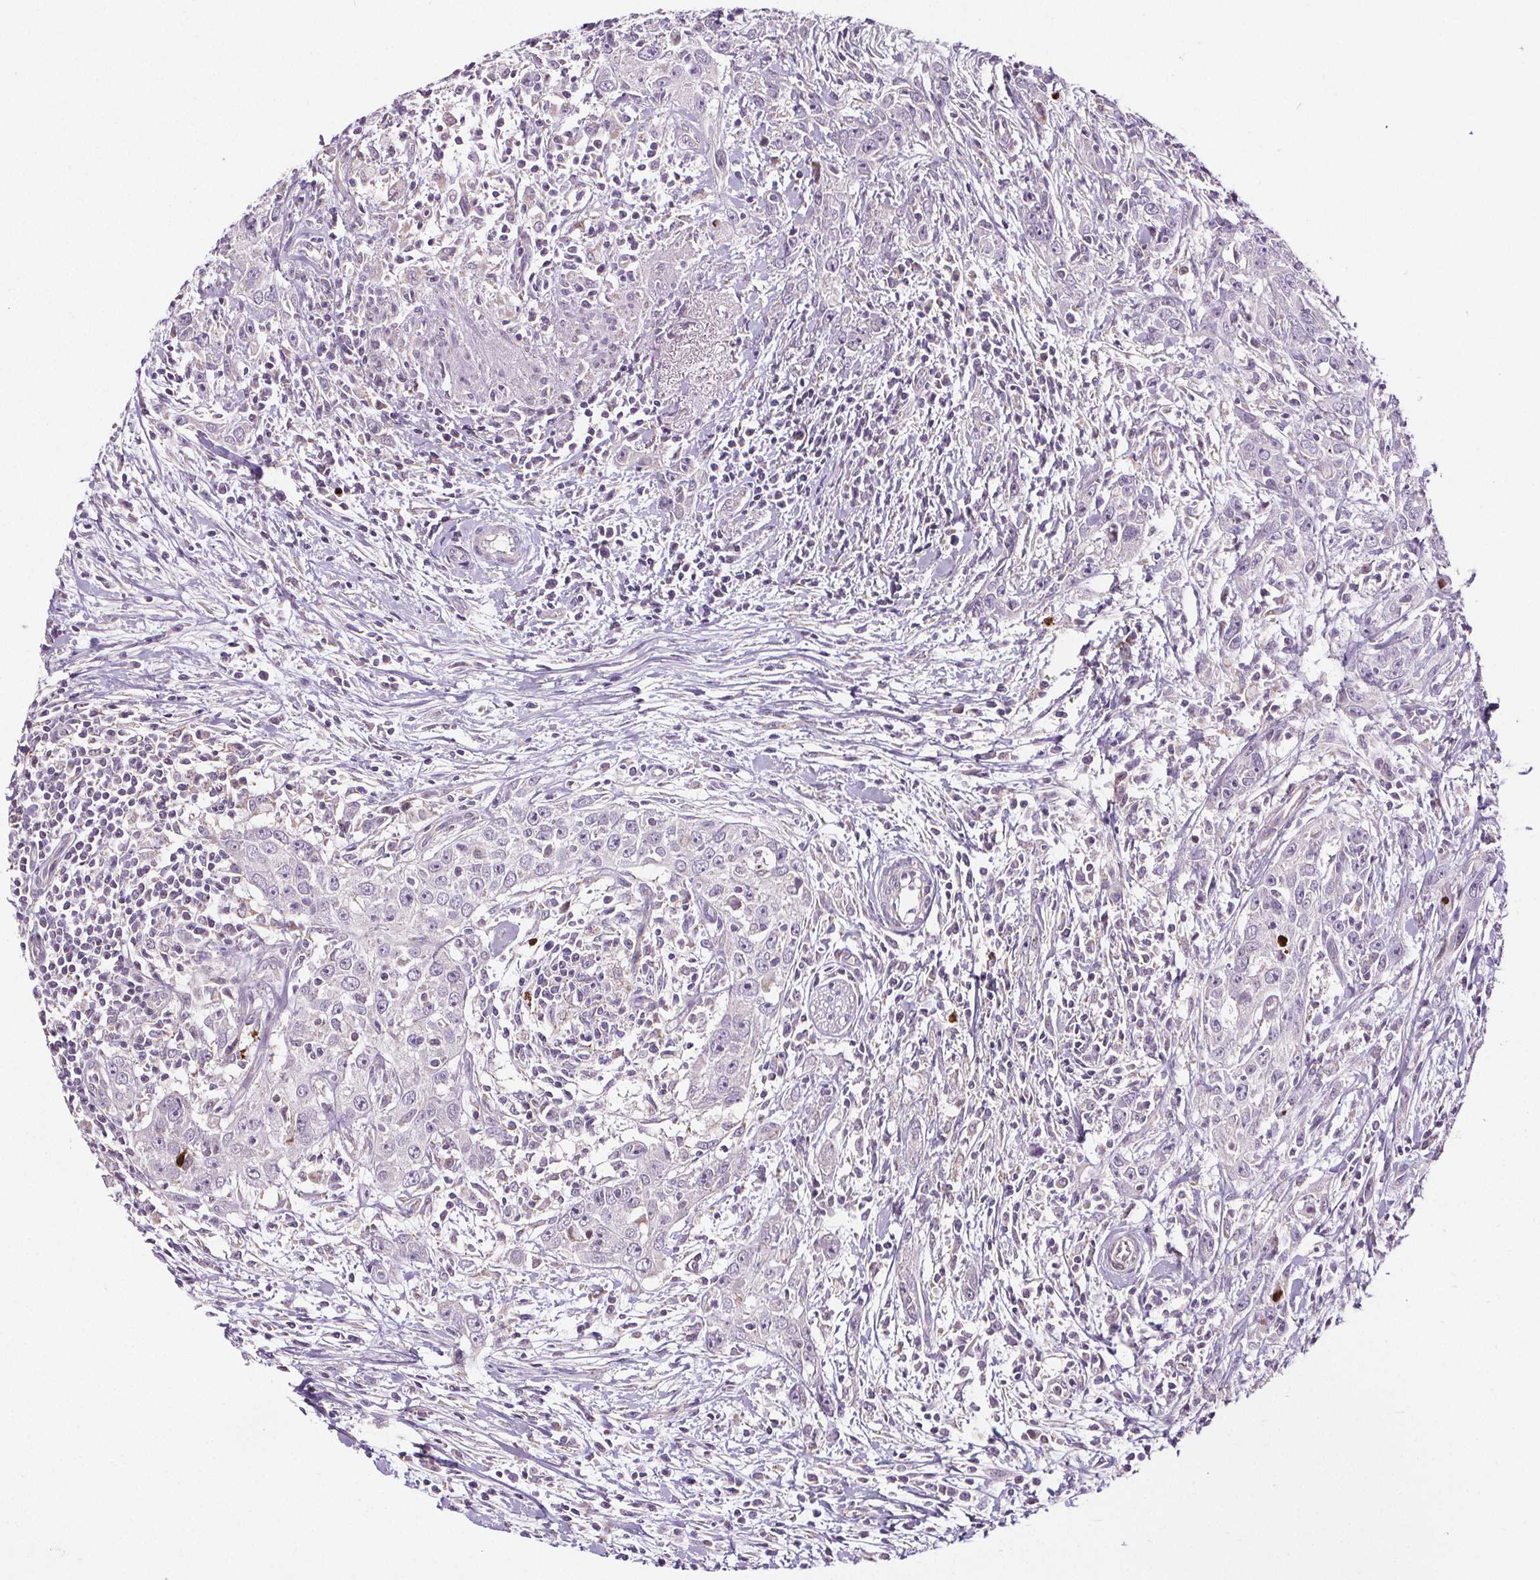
{"staining": {"intensity": "negative", "quantity": "none", "location": "none"}, "tissue": "urothelial cancer", "cell_type": "Tumor cells", "image_type": "cancer", "snomed": [{"axis": "morphology", "description": "Urothelial carcinoma, High grade"}, {"axis": "topography", "description": "Urinary bladder"}], "caption": "A high-resolution image shows immunohistochemistry staining of urothelial cancer, which displays no significant positivity in tumor cells.", "gene": "SUCLA2", "patient": {"sex": "male", "age": 83}}